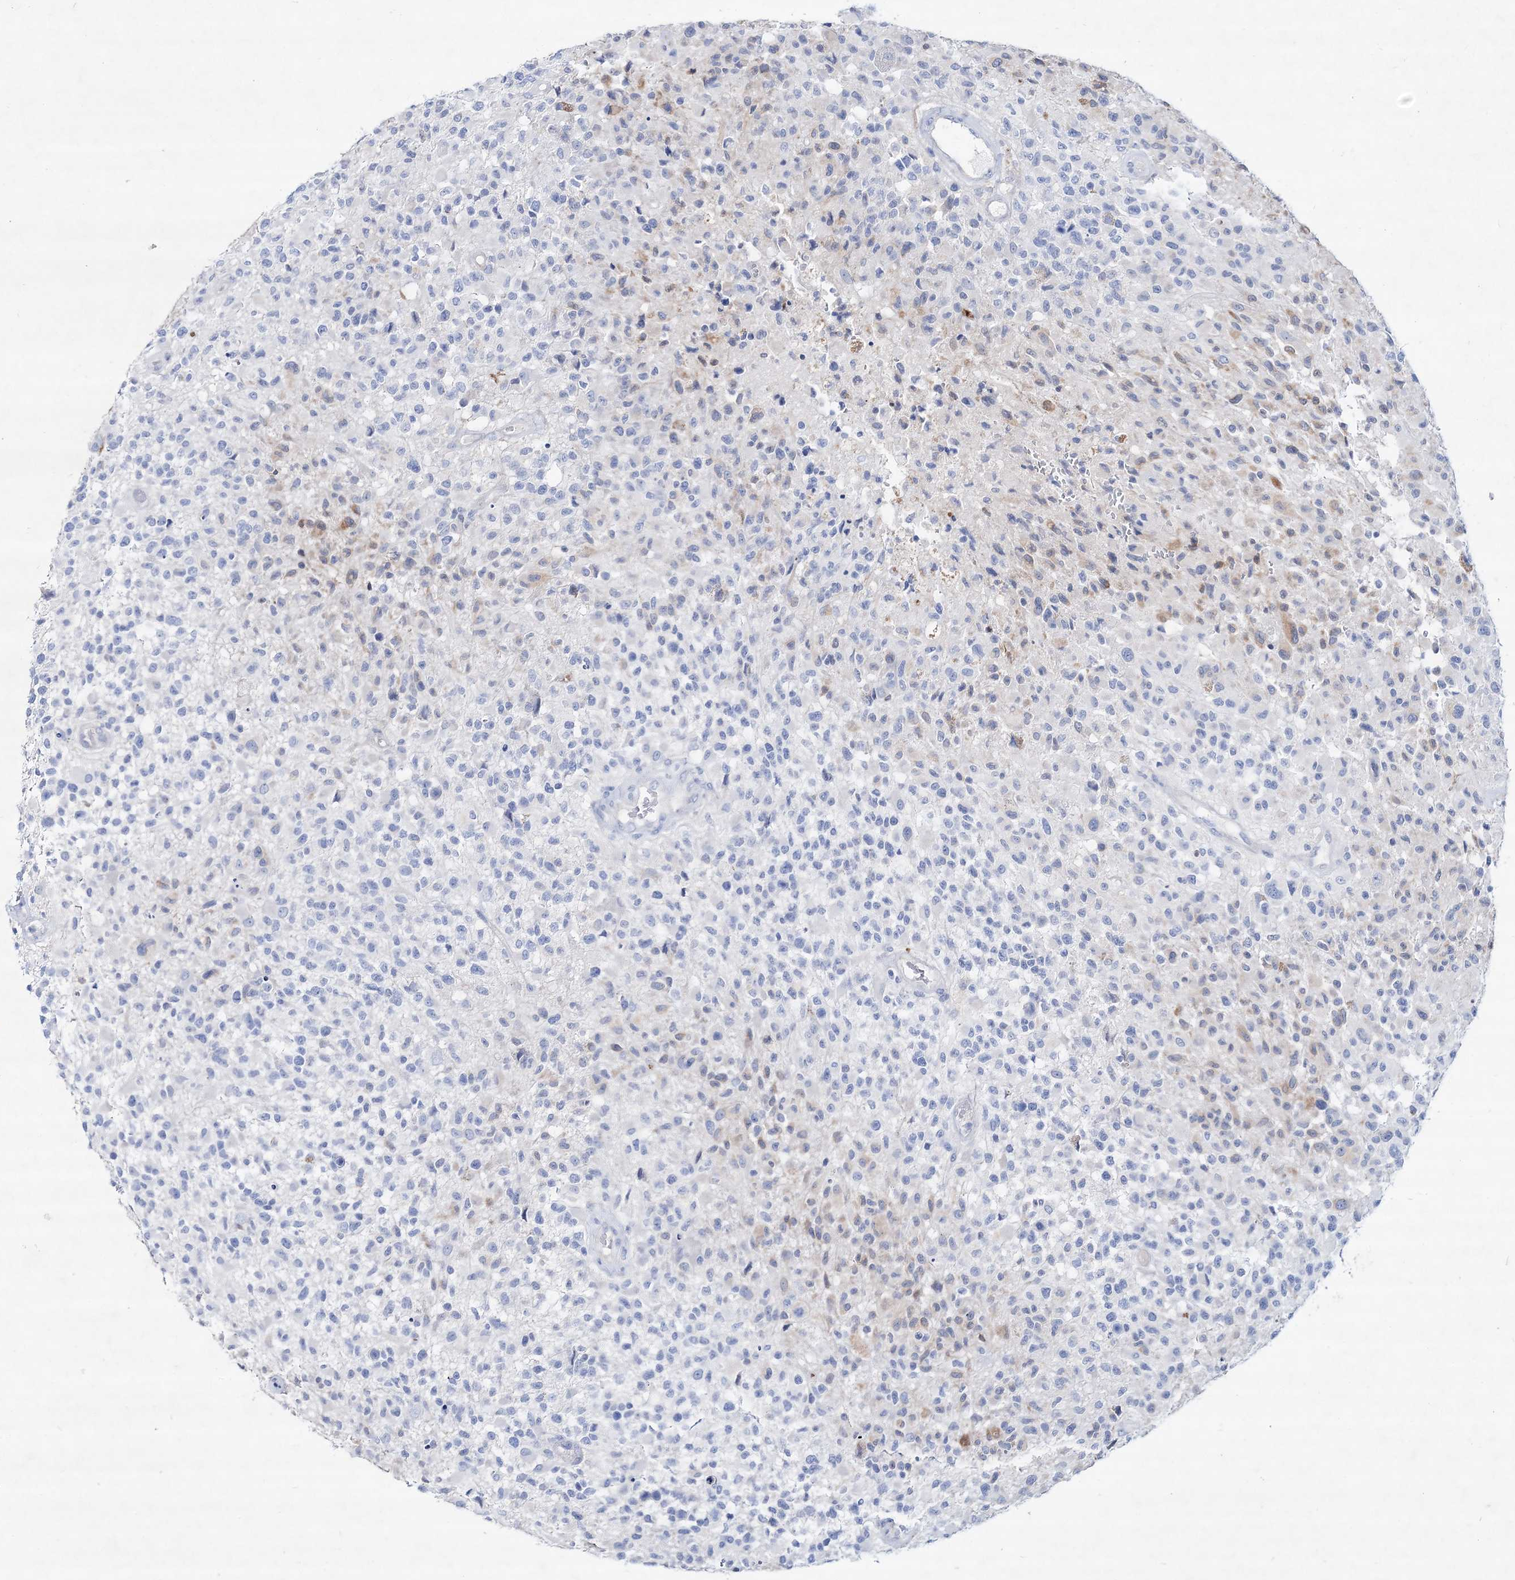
{"staining": {"intensity": "negative", "quantity": "none", "location": "none"}, "tissue": "glioma", "cell_type": "Tumor cells", "image_type": "cancer", "snomed": [{"axis": "morphology", "description": "Glioma, malignant, High grade"}, {"axis": "morphology", "description": "Glioblastoma, NOS"}, {"axis": "topography", "description": "Brain"}], "caption": "The IHC histopathology image has no significant staining in tumor cells of glioma tissue.", "gene": "SPINK7", "patient": {"sex": "male", "age": 60}}